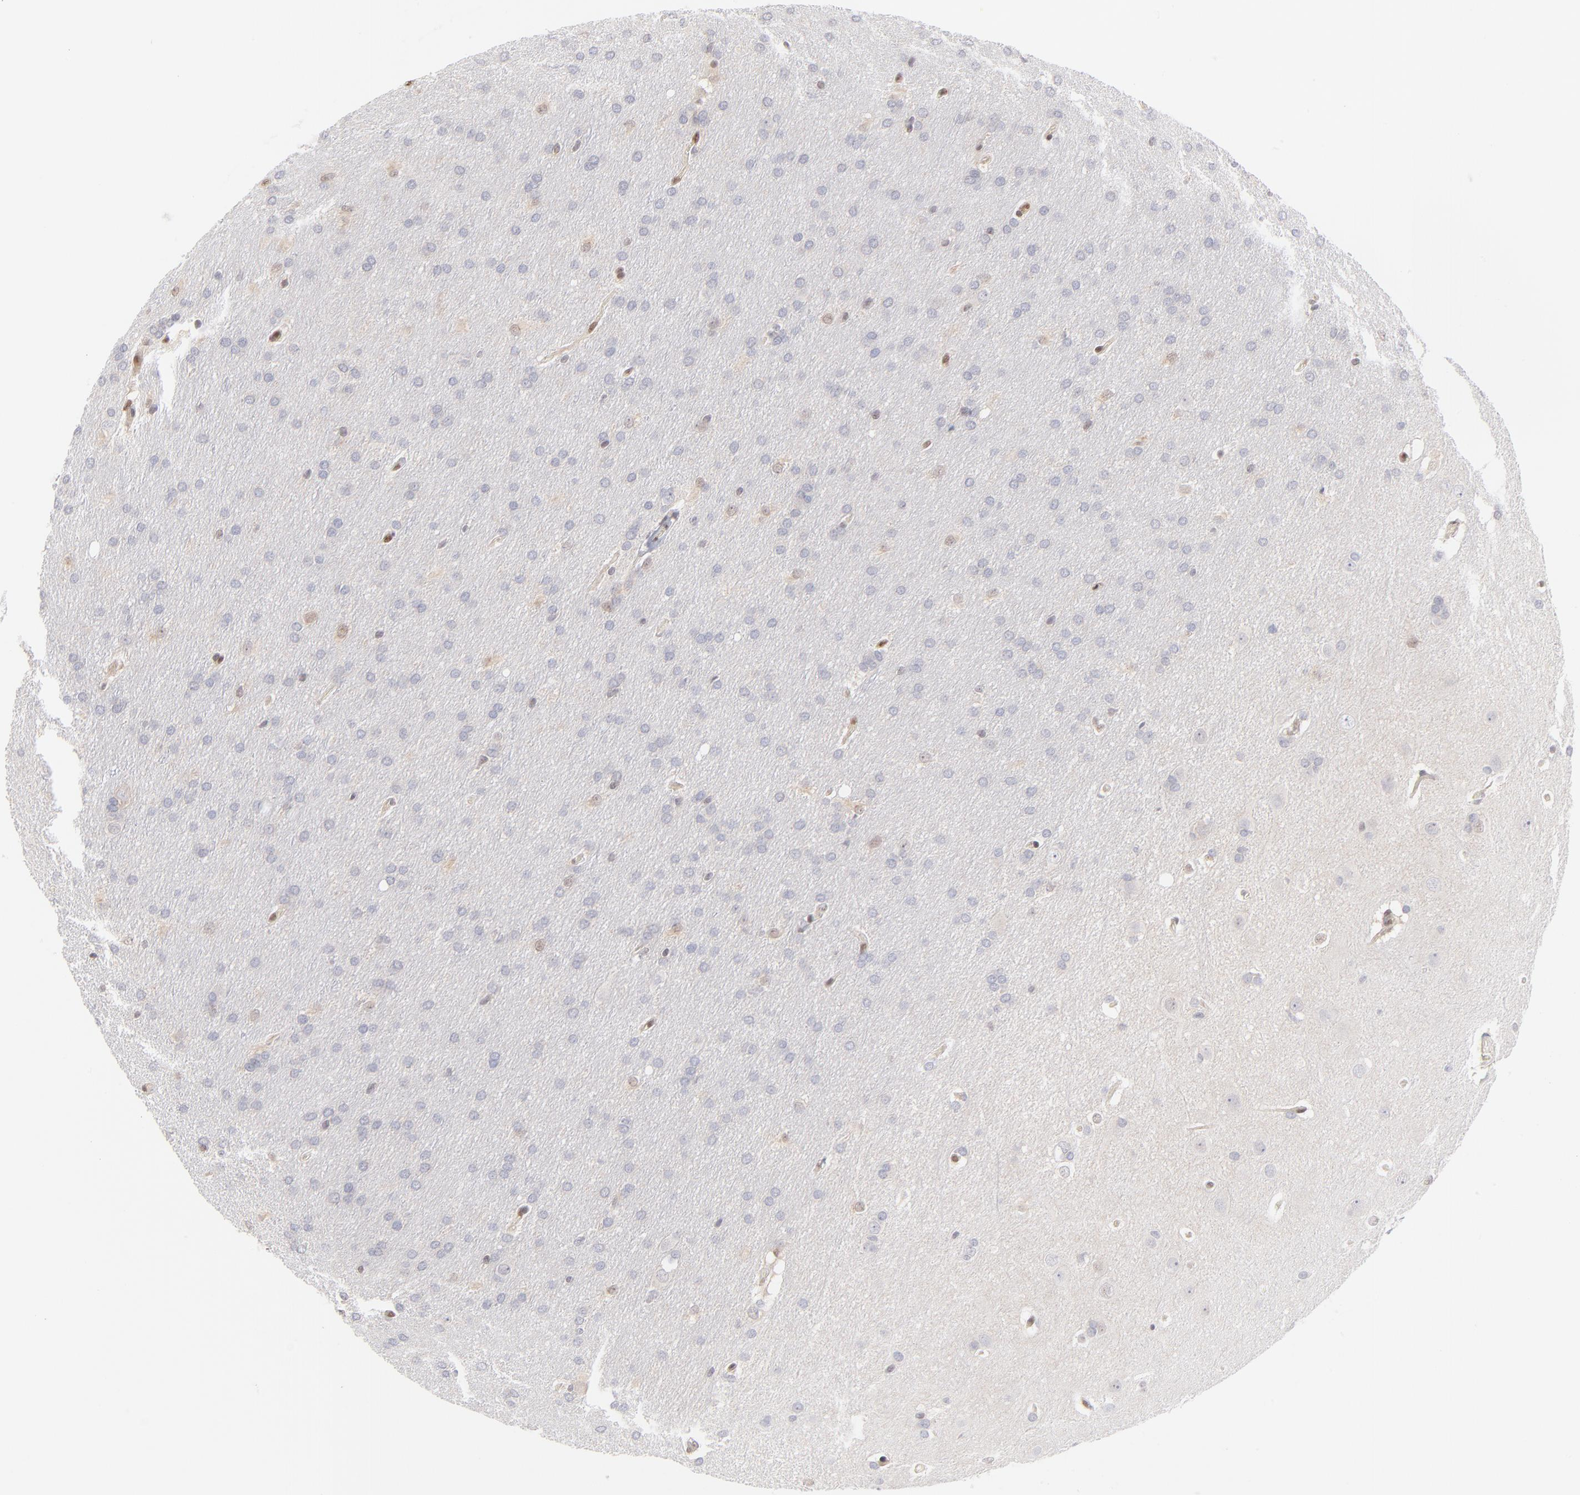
{"staining": {"intensity": "weak", "quantity": "<25%", "location": "nuclear"}, "tissue": "glioma", "cell_type": "Tumor cells", "image_type": "cancer", "snomed": [{"axis": "morphology", "description": "Glioma, malignant, Low grade"}, {"axis": "topography", "description": "Brain"}], "caption": "Immunohistochemical staining of malignant glioma (low-grade) displays no significant staining in tumor cells.", "gene": "STAT3", "patient": {"sex": "female", "age": 32}}